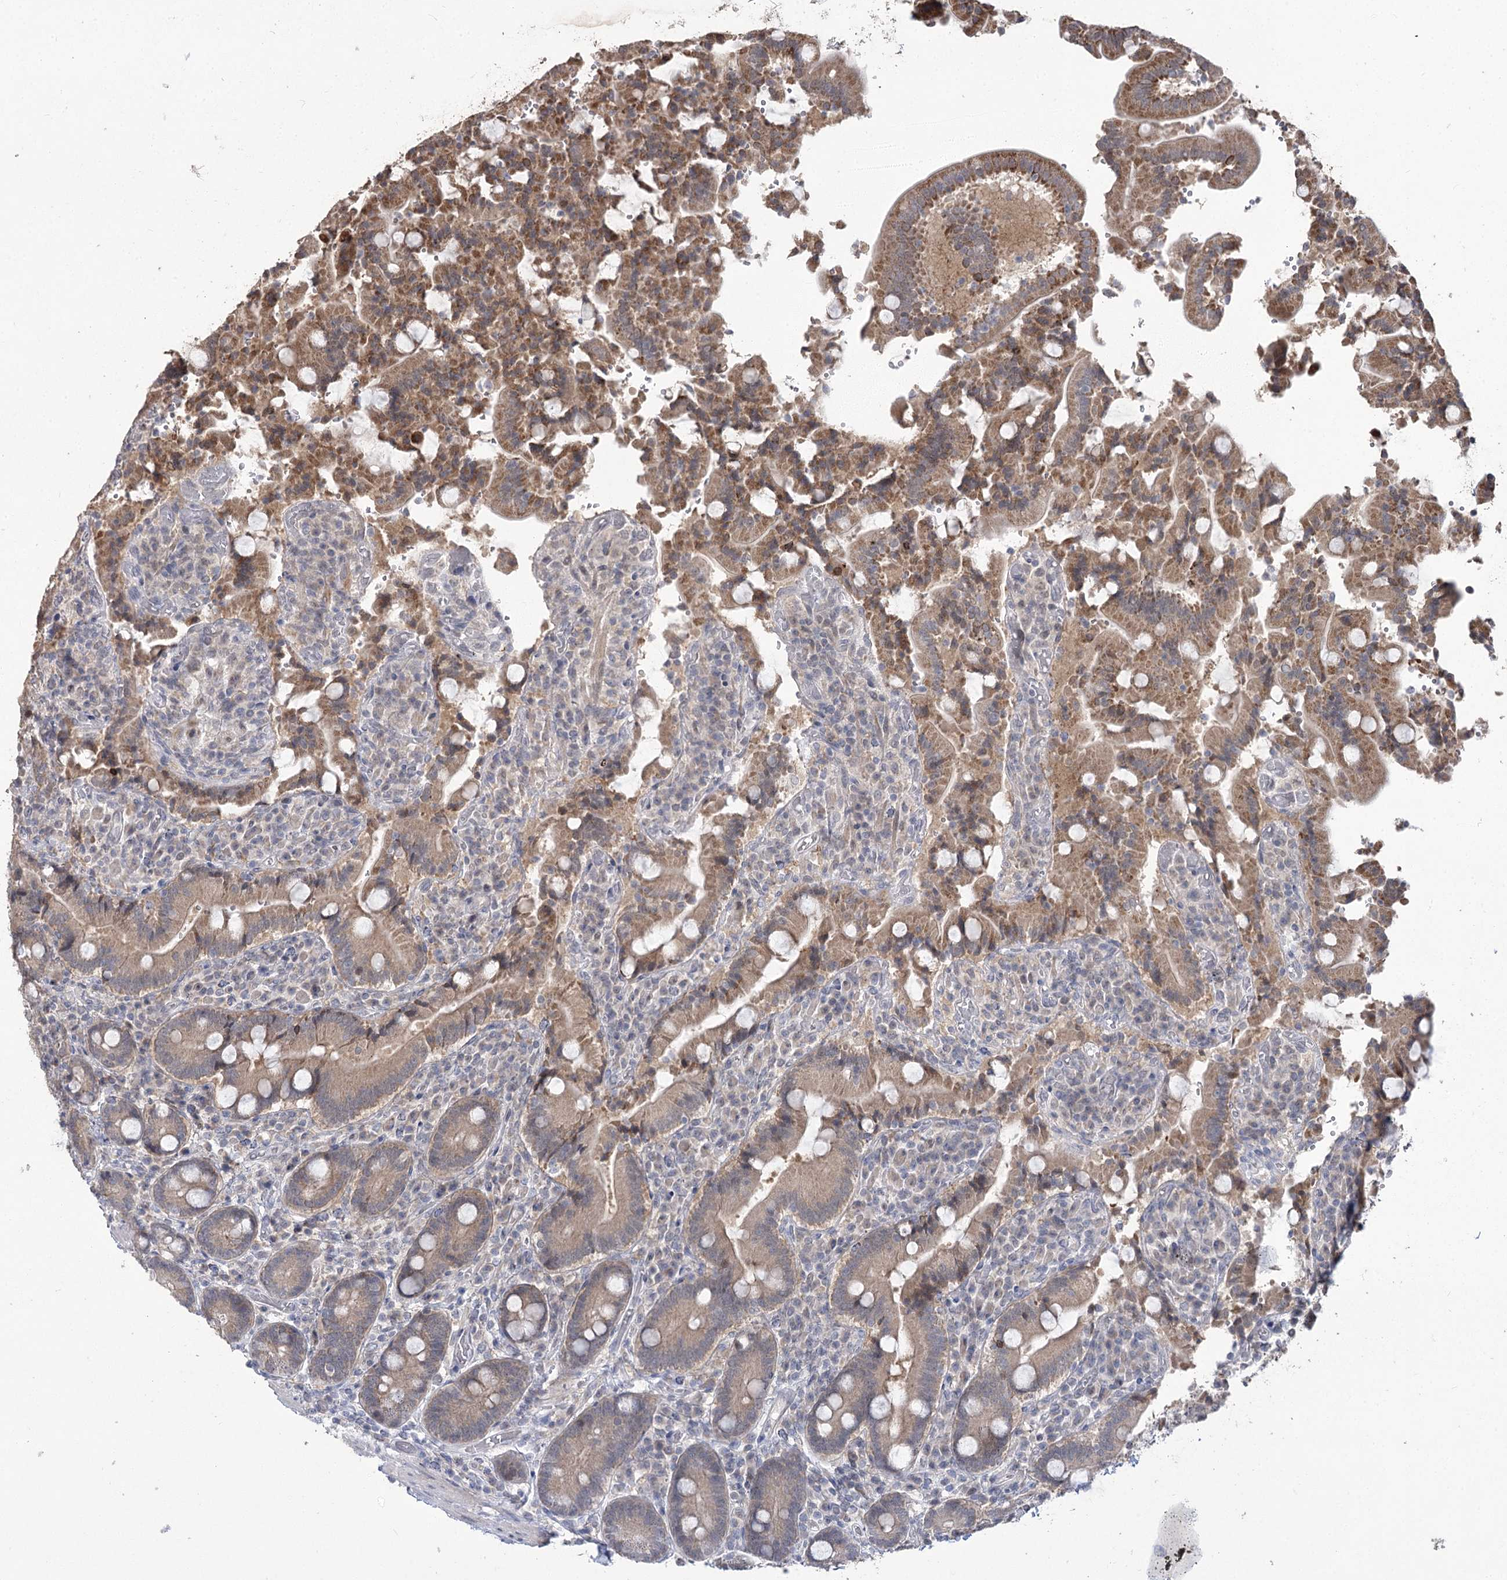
{"staining": {"intensity": "moderate", "quantity": "25%-75%", "location": "cytoplasmic/membranous"}, "tissue": "duodenum", "cell_type": "Glandular cells", "image_type": "normal", "snomed": [{"axis": "morphology", "description": "Normal tissue, NOS"}, {"axis": "topography", "description": "Duodenum"}], "caption": "A brown stain highlights moderate cytoplasmic/membranous expression of a protein in glandular cells of benign human duodenum. The staining was performed using DAB, with brown indicating positive protein expression. Nuclei are stained blue with hematoxylin.", "gene": "PHYHIPL", "patient": {"sex": "female", "age": 62}}